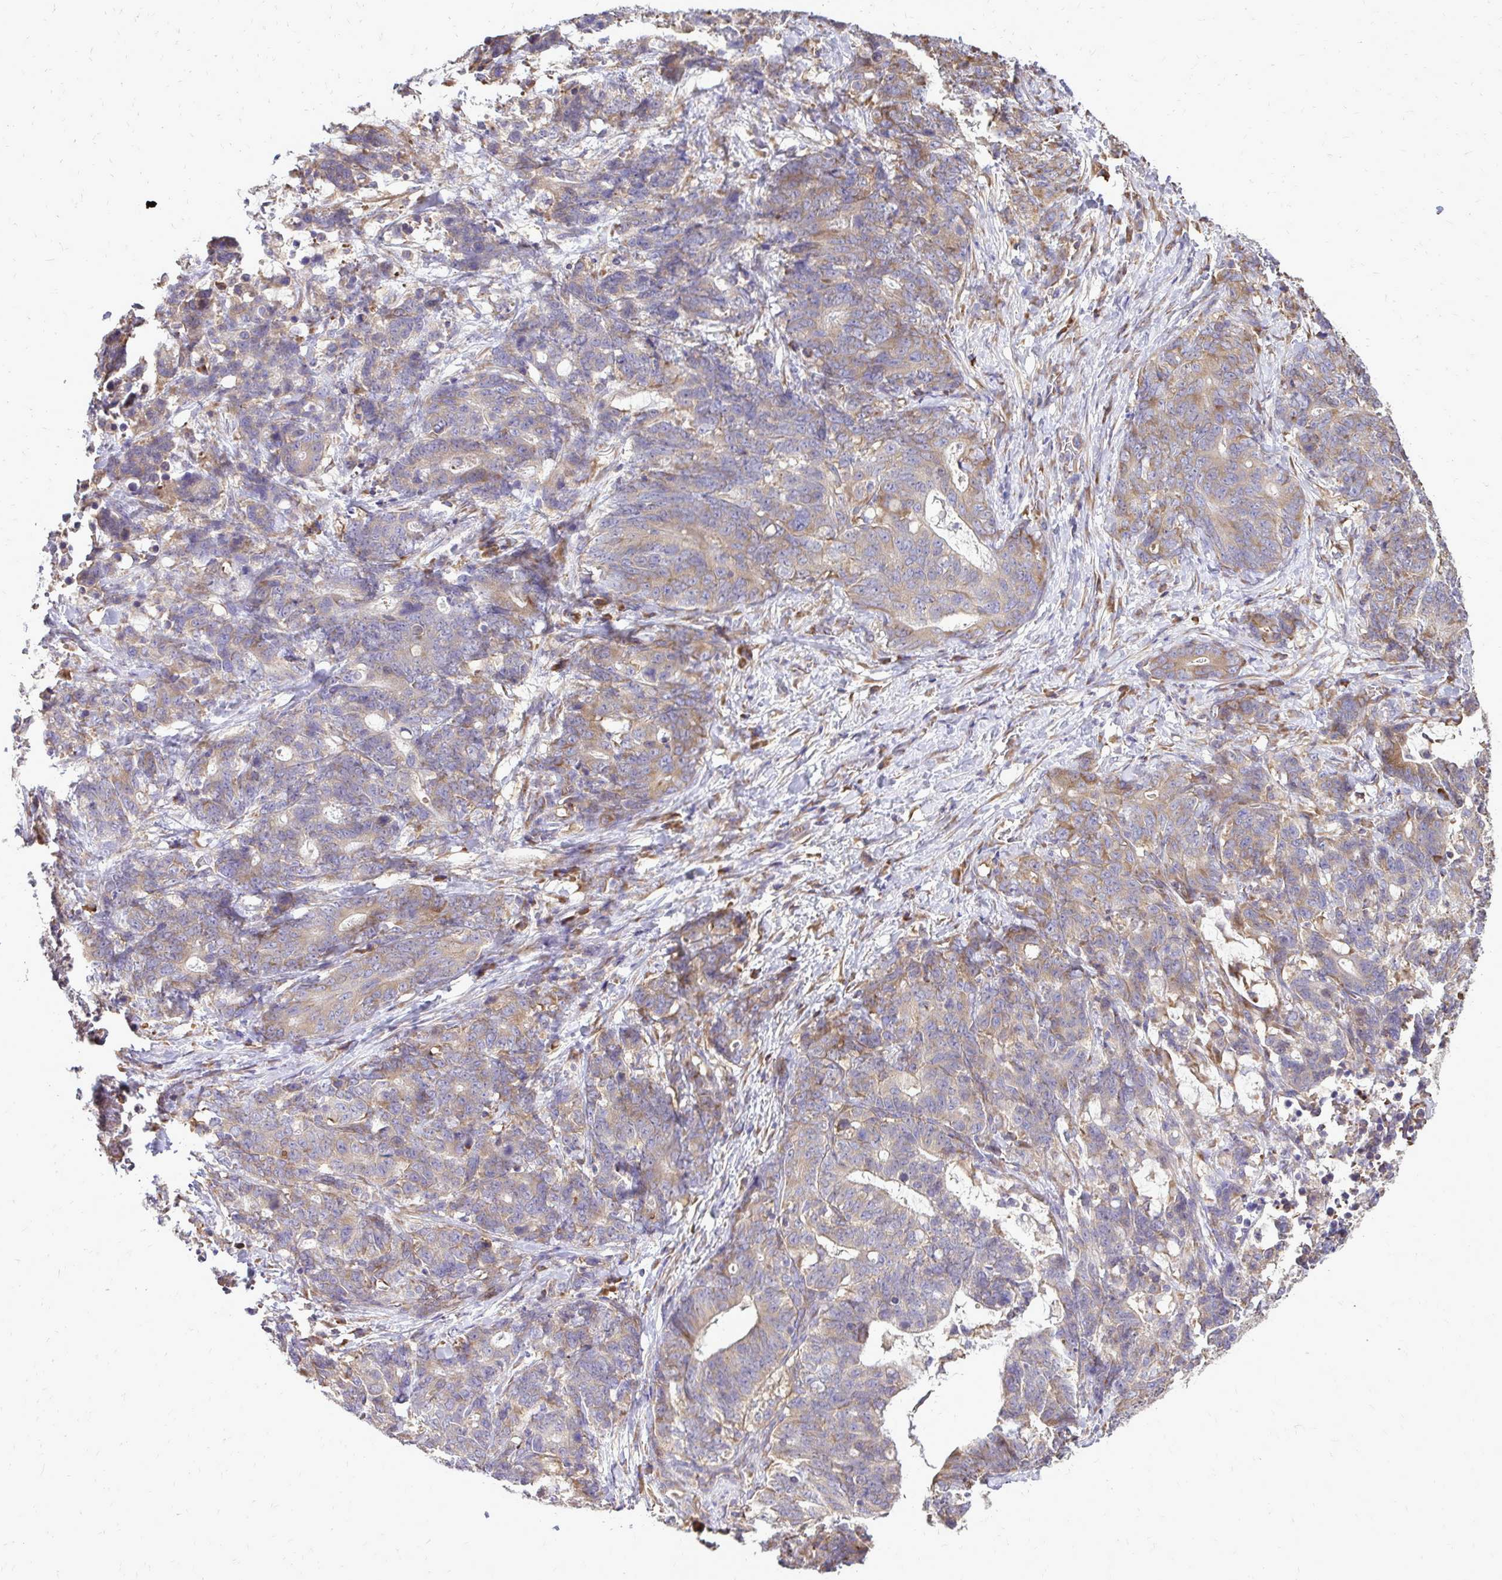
{"staining": {"intensity": "weak", "quantity": "25%-75%", "location": "cytoplasmic/membranous"}, "tissue": "stomach cancer", "cell_type": "Tumor cells", "image_type": "cancer", "snomed": [{"axis": "morphology", "description": "Normal tissue, NOS"}, {"axis": "morphology", "description": "Adenocarcinoma, NOS"}, {"axis": "topography", "description": "Stomach"}], "caption": "Stomach cancer (adenocarcinoma) stained with a protein marker exhibits weak staining in tumor cells.", "gene": "RPS3", "patient": {"sex": "female", "age": 64}}